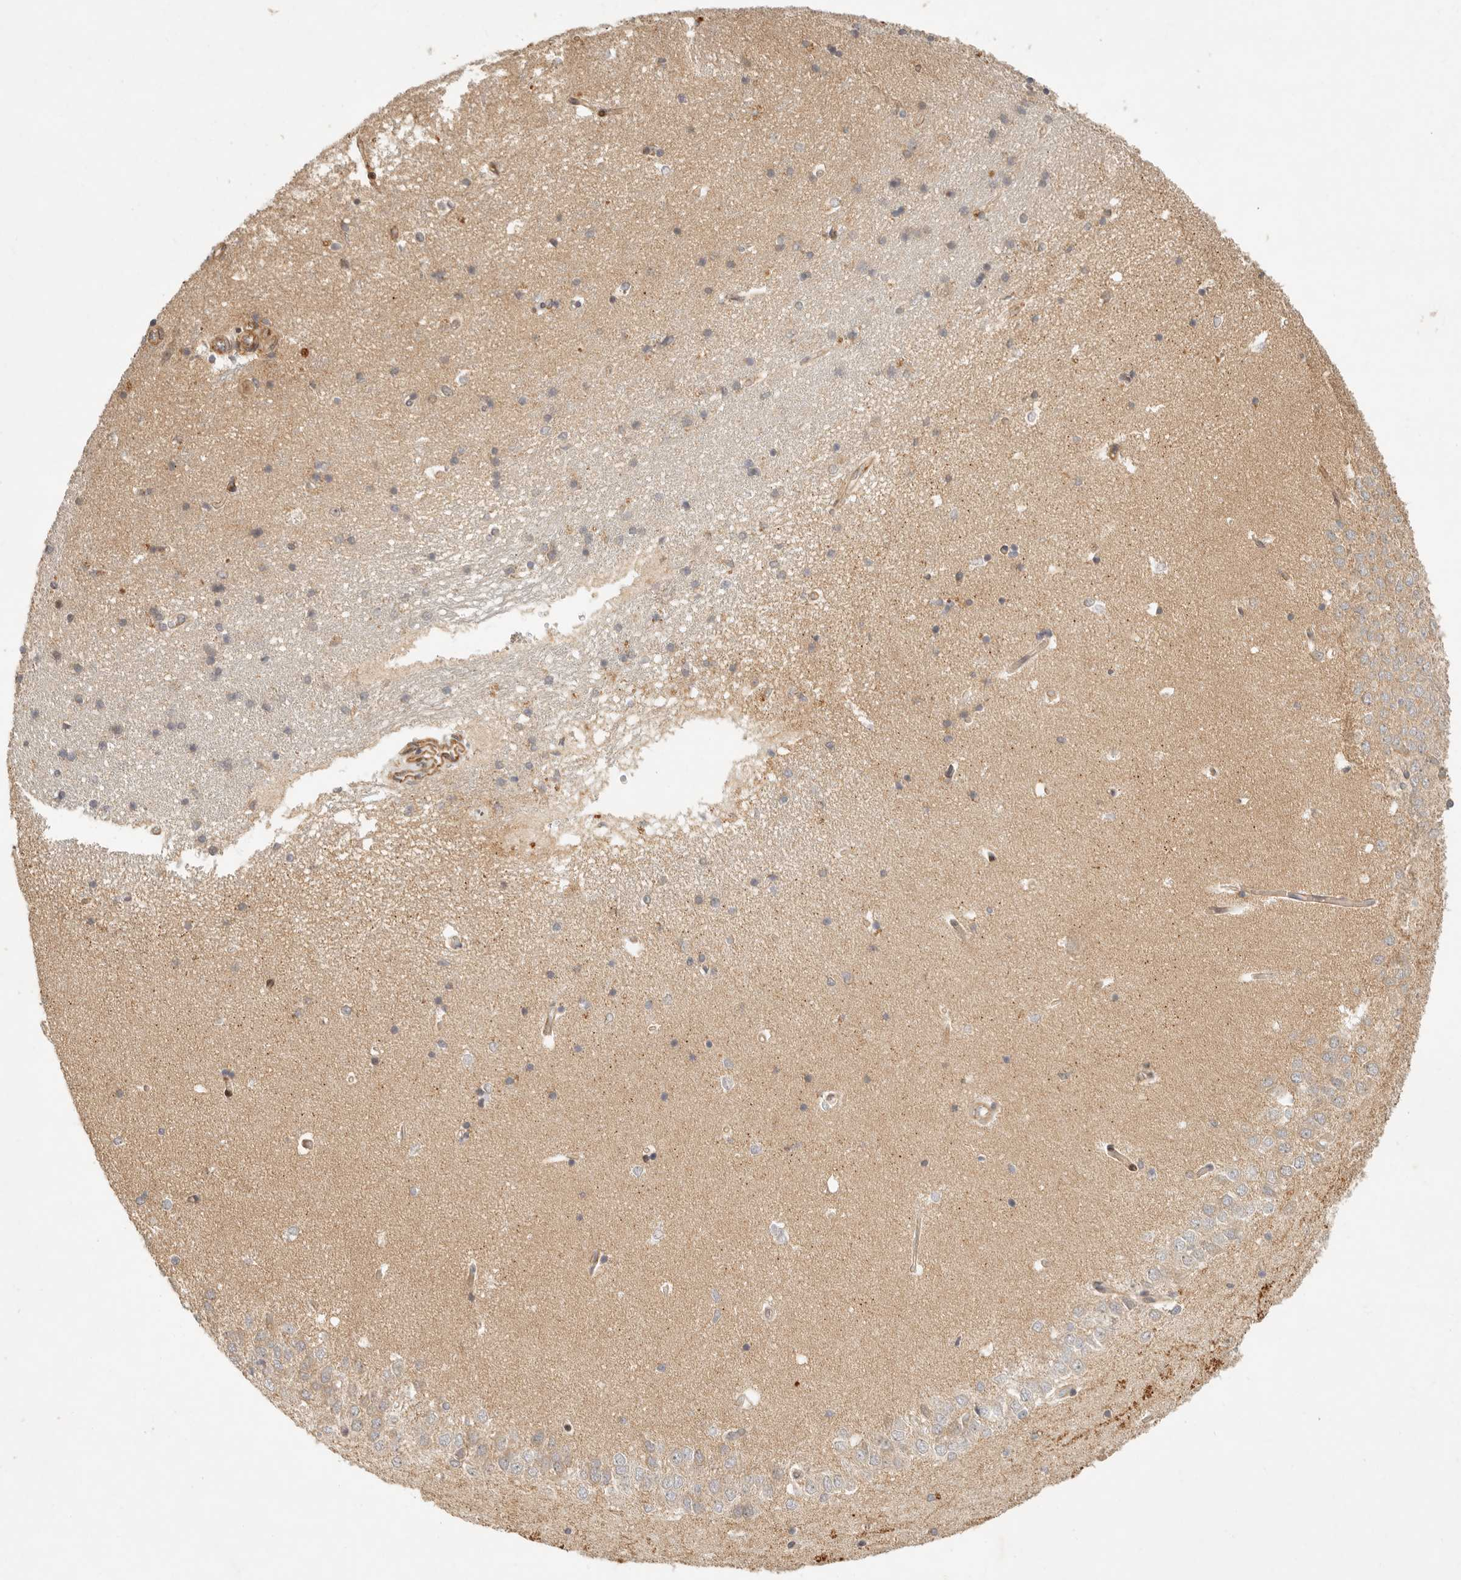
{"staining": {"intensity": "weak", "quantity": "<25%", "location": "nuclear"}, "tissue": "hippocampus", "cell_type": "Glial cells", "image_type": "normal", "snomed": [{"axis": "morphology", "description": "Normal tissue, NOS"}, {"axis": "topography", "description": "Hippocampus"}], "caption": "Immunohistochemistry of normal human hippocampus displays no positivity in glial cells.", "gene": "KLHL38", "patient": {"sex": "male", "age": 45}}